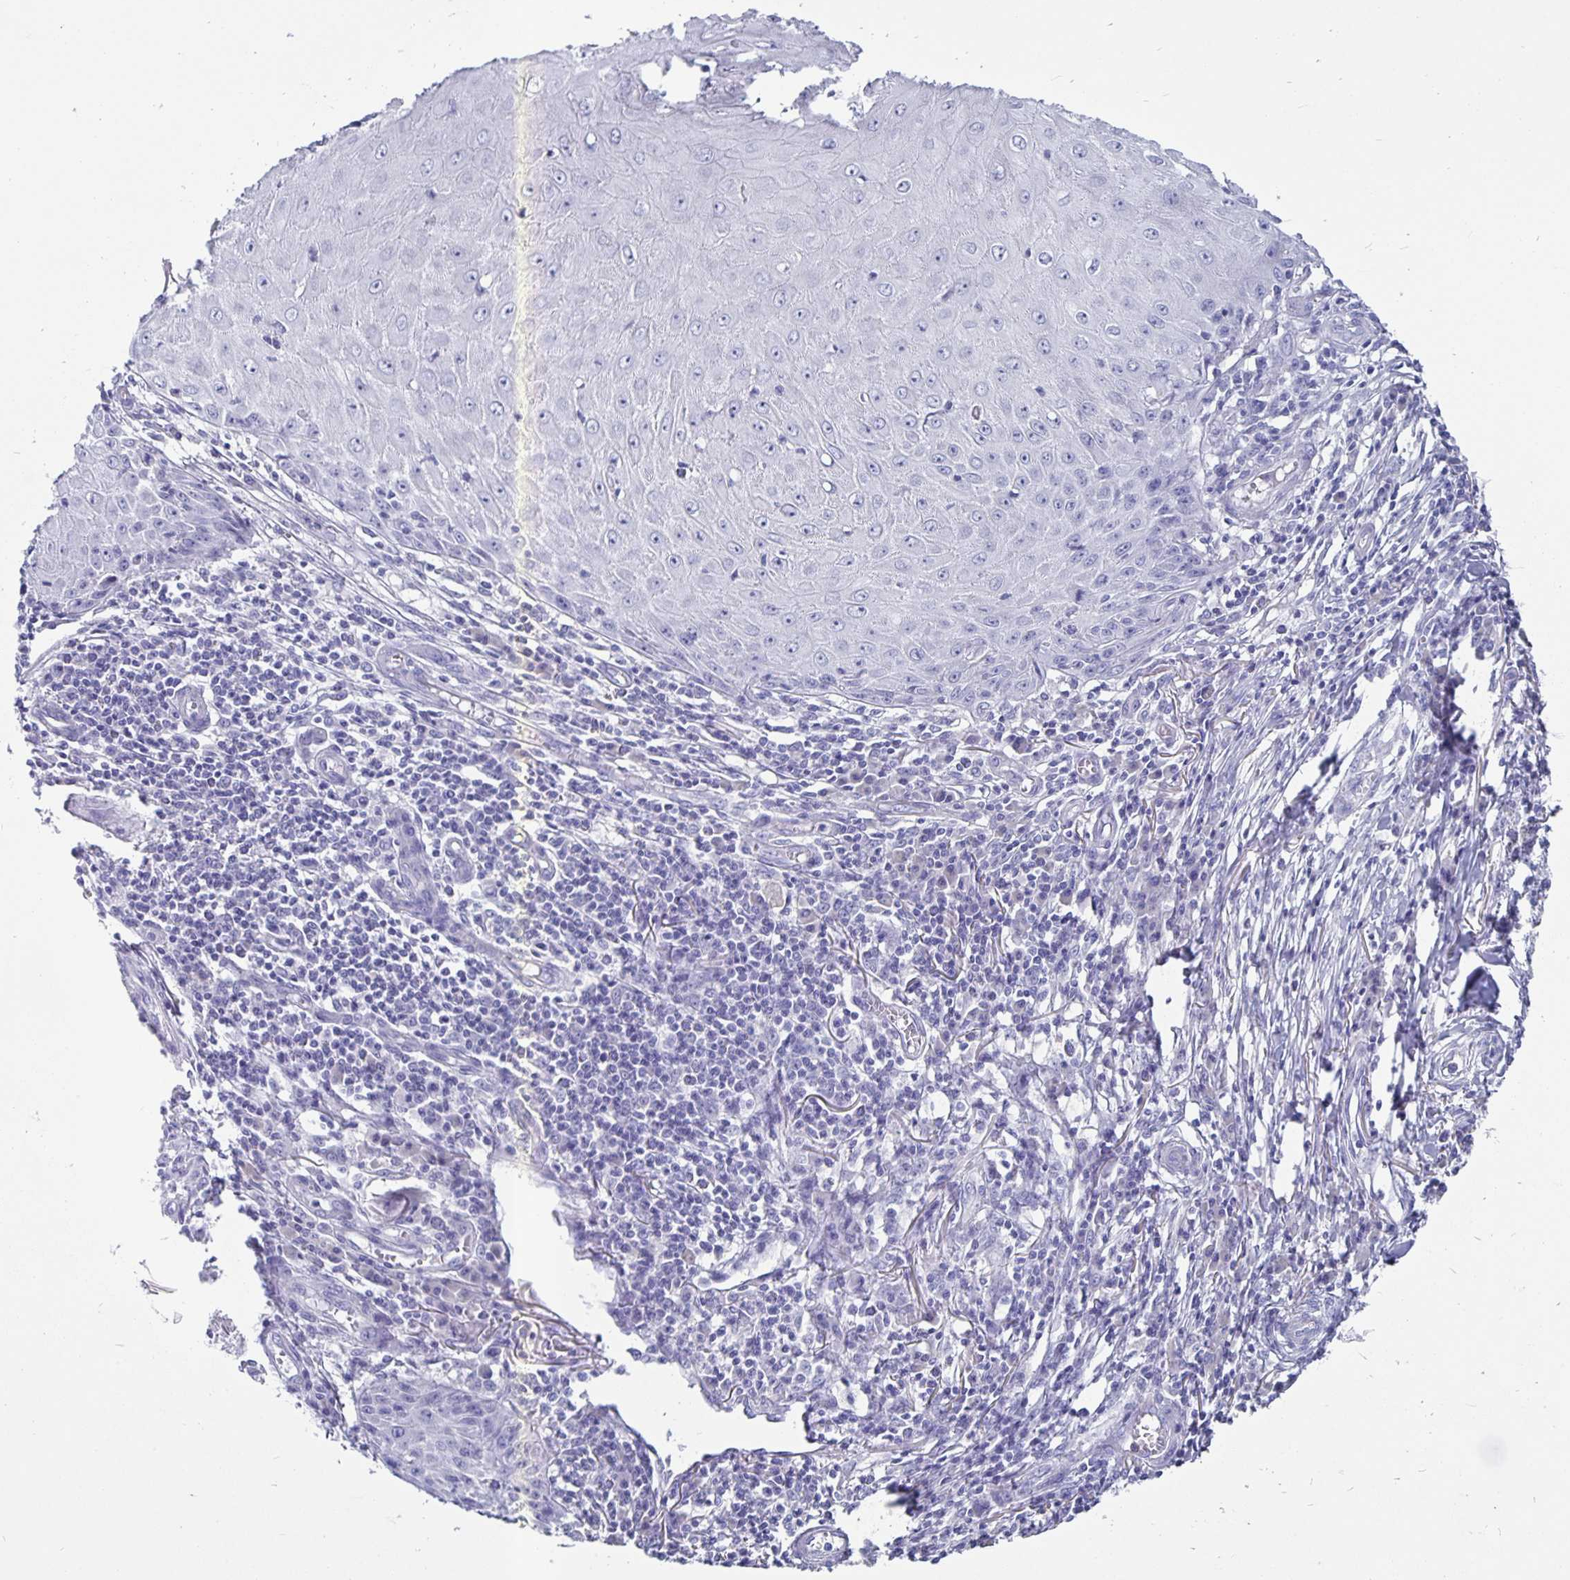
{"staining": {"intensity": "negative", "quantity": "none", "location": "none"}, "tissue": "skin cancer", "cell_type": "Tumor cells", "image_type": "cancer", "snomed": [{"axis": "morphology", "description": "Squamous cell carcinoma, NOS"}, {"axis": "topography", "description": "Skin"}], "caption": "Micrograph shows no protein staining in tumor cells of skin cancer (squamous cell carcinoma) tissue.", "gene": "ODF3B", "patient": {"sex": "female", "age": 73}}